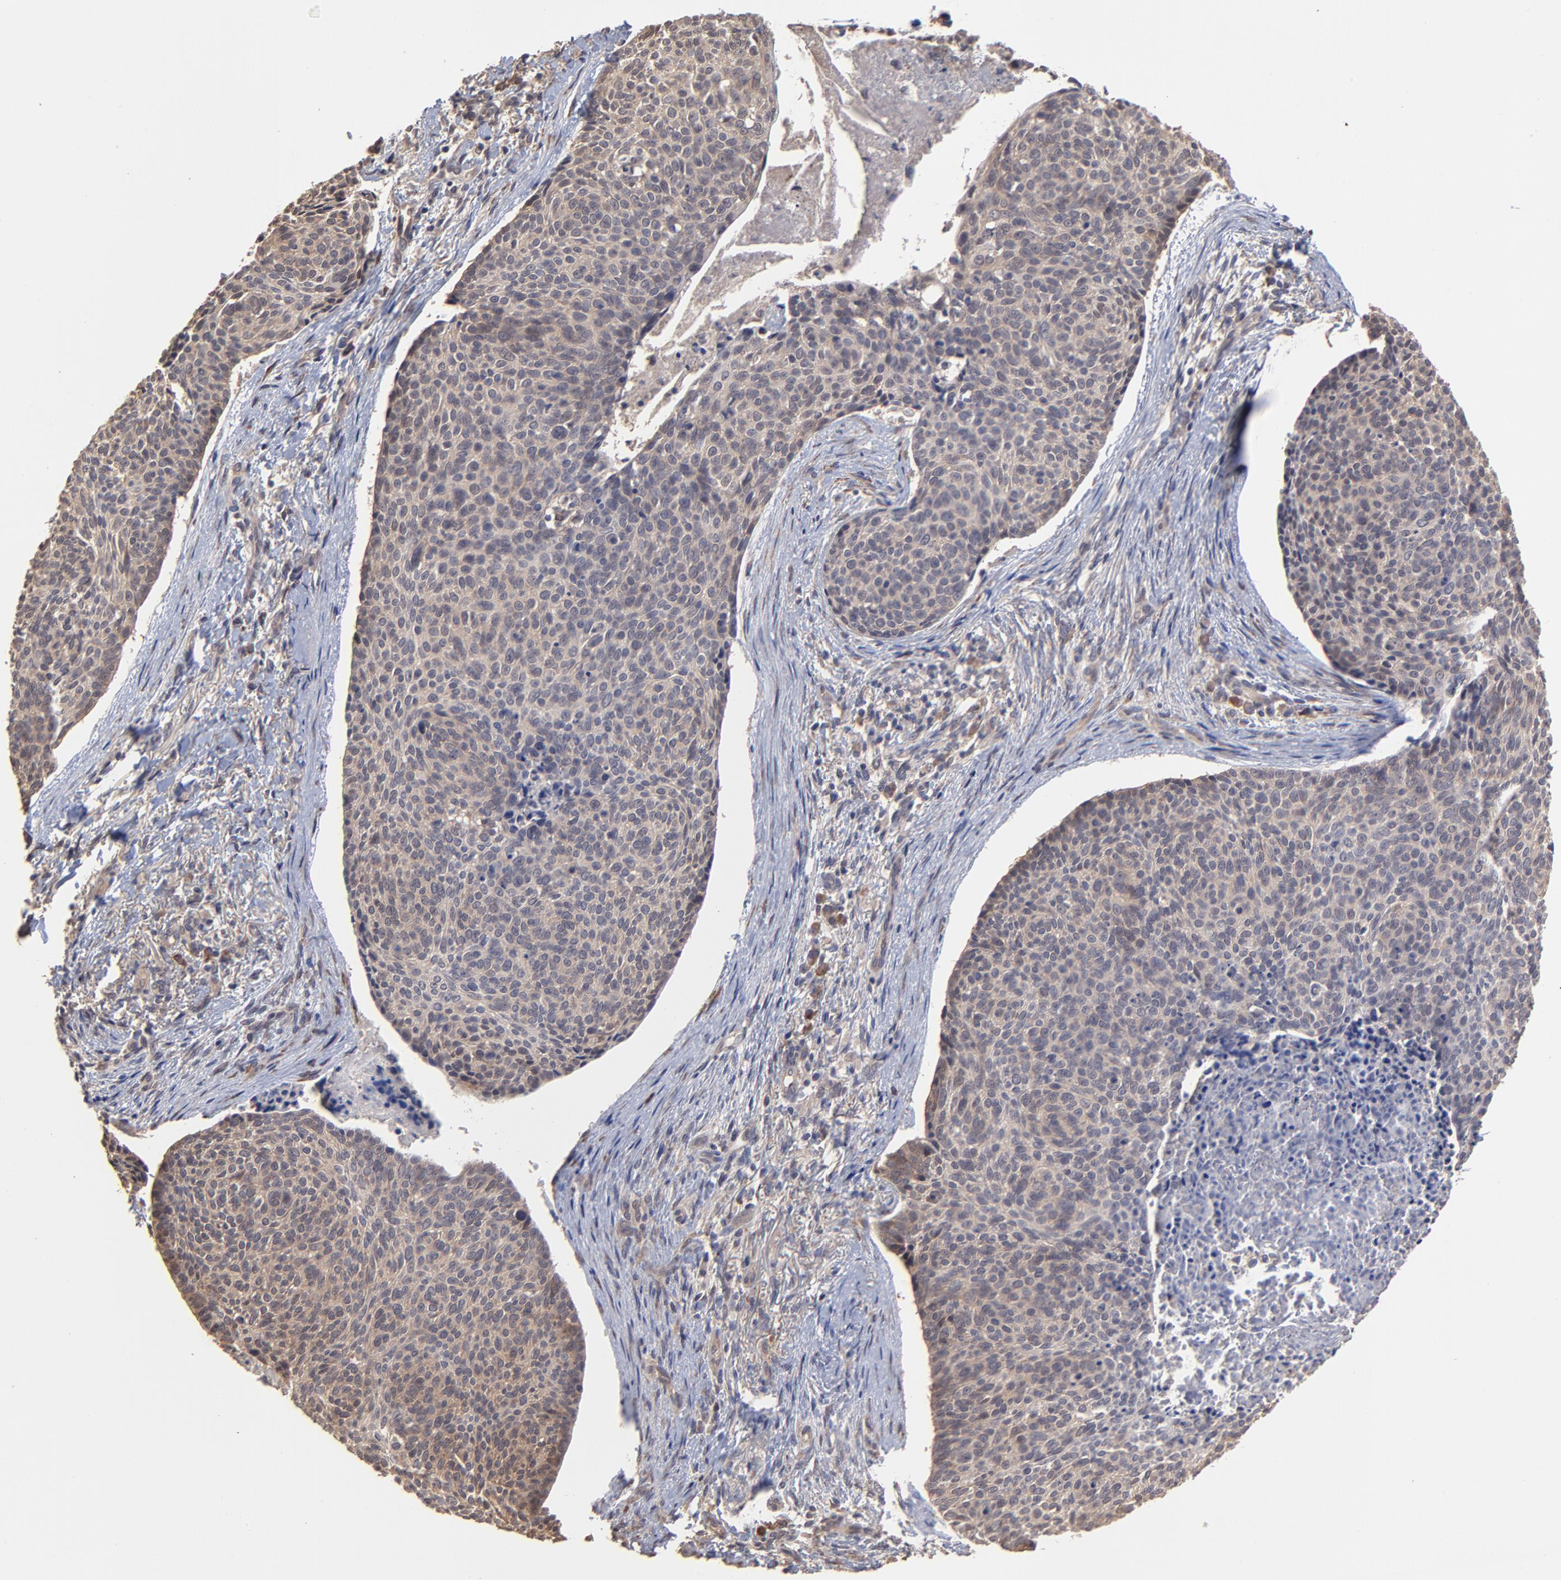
{"staining": {"intensity": "weak", "quantity": ">75%", "location": "cytoplasmic/membranous"}, "tissue": "skin cancer", "cell_type": "Tumor cells", "image_type": "cancer", "snomed": [{"axis": "morphology", "description": "Normal tissue, NOS"}, {"axis": "morphology", "description": "Basal cell carcinoma"}, {"axis": "topography", "description": "Skin"}], "caption": "Tumor cells display low levels of weak cytoplasmic/membranous staining in approximately >75% of cells in skin basal cell carcinoma.", "gene": "CHL1", "patient": {"sex": "female", "age": 57}}